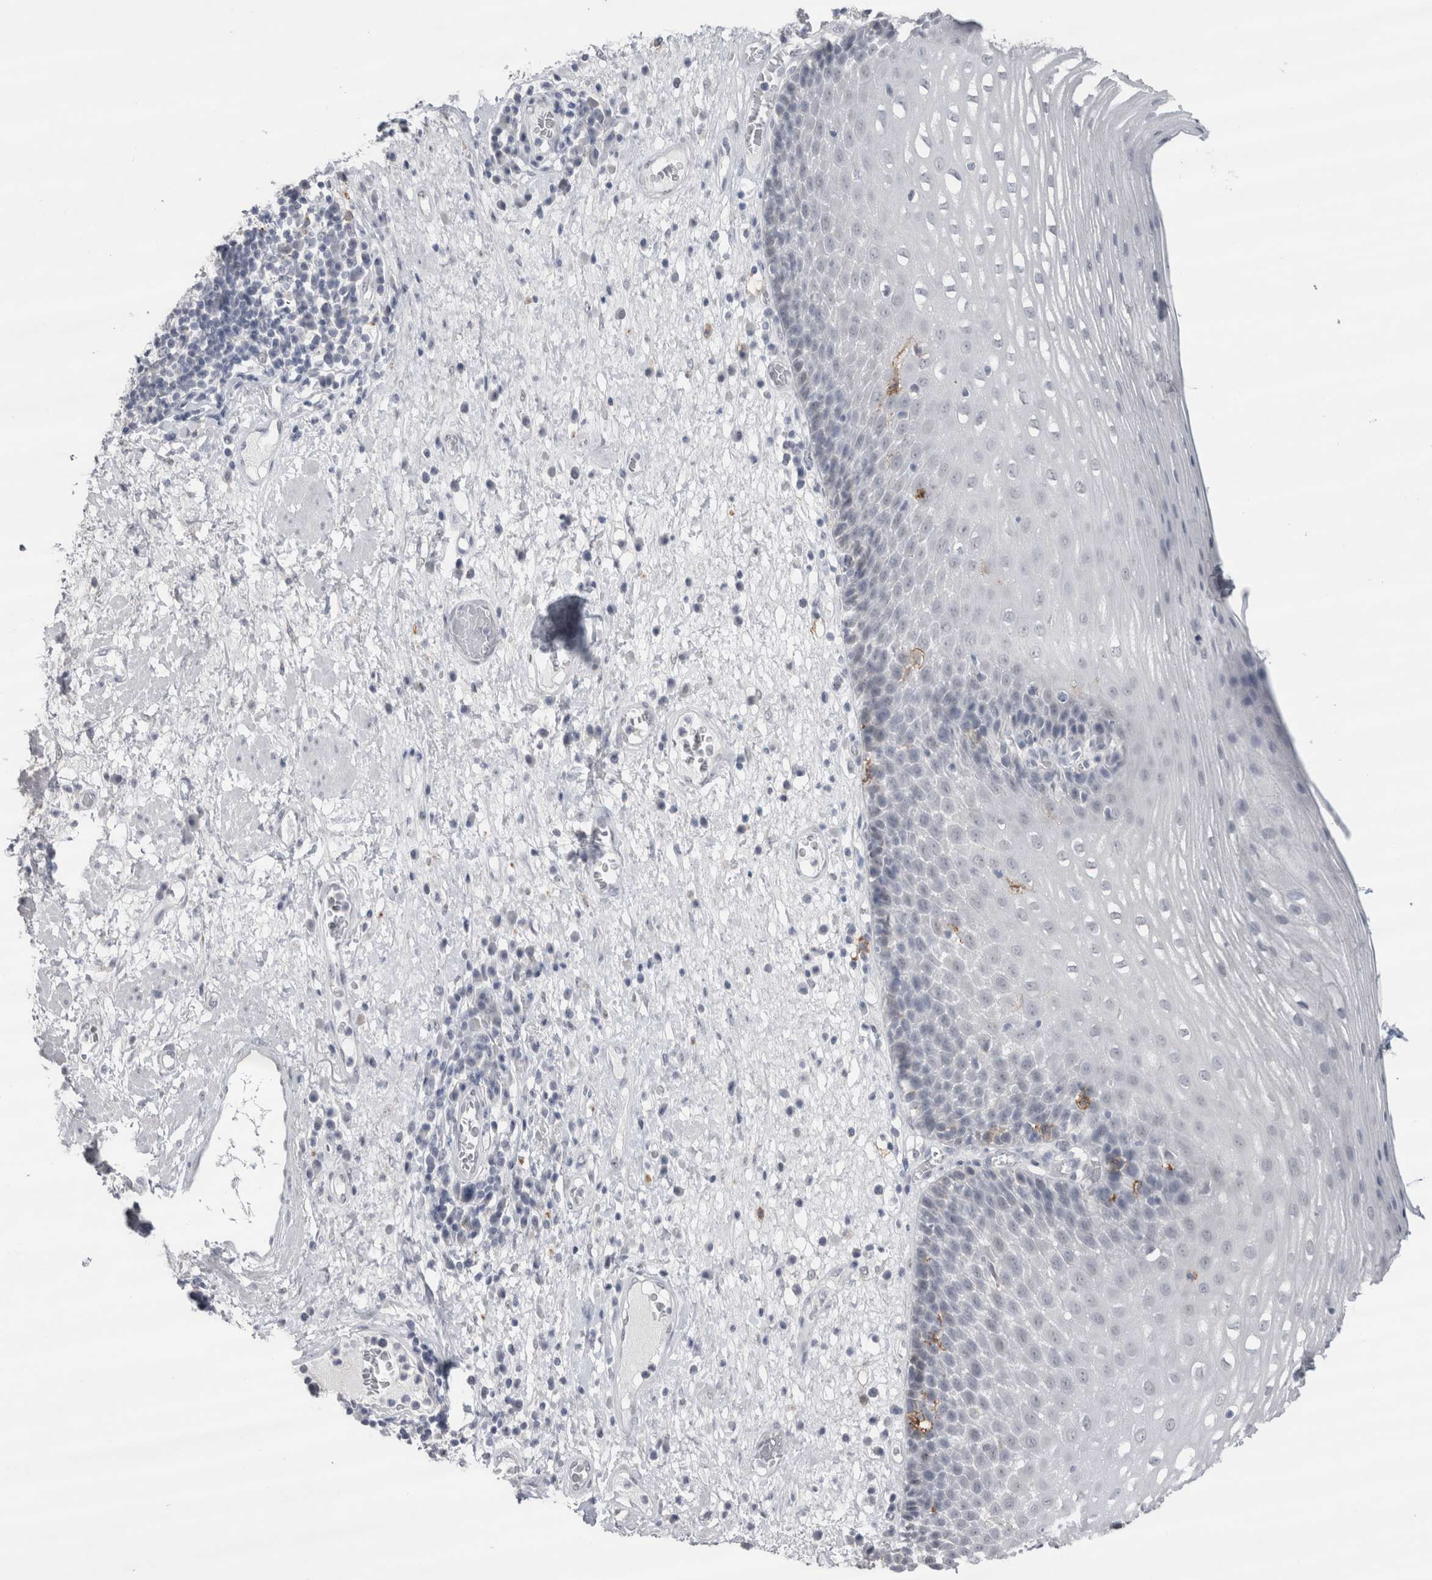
{"staining": {"intensity": "negative", "quantity": "none", "location": "none"}, "tissue": "esophagus", "cell_type": "Squamous epithelial cells", "image_type": "normal", "snomed": [{"axis": "morphology", "description": "Normal tissue, NOS"}, {"axis": "morphology", "description": "Adenocarcinoma, NOS"}, {"axis": "topography", "description": "Esophagus"}], "caption": "This is an immunohistochemistry image of benign esophagus. There is no positivity in squamous epithelial cells.", "gene": "CDH17", "patient": {"sex": "male", "age": 62}}